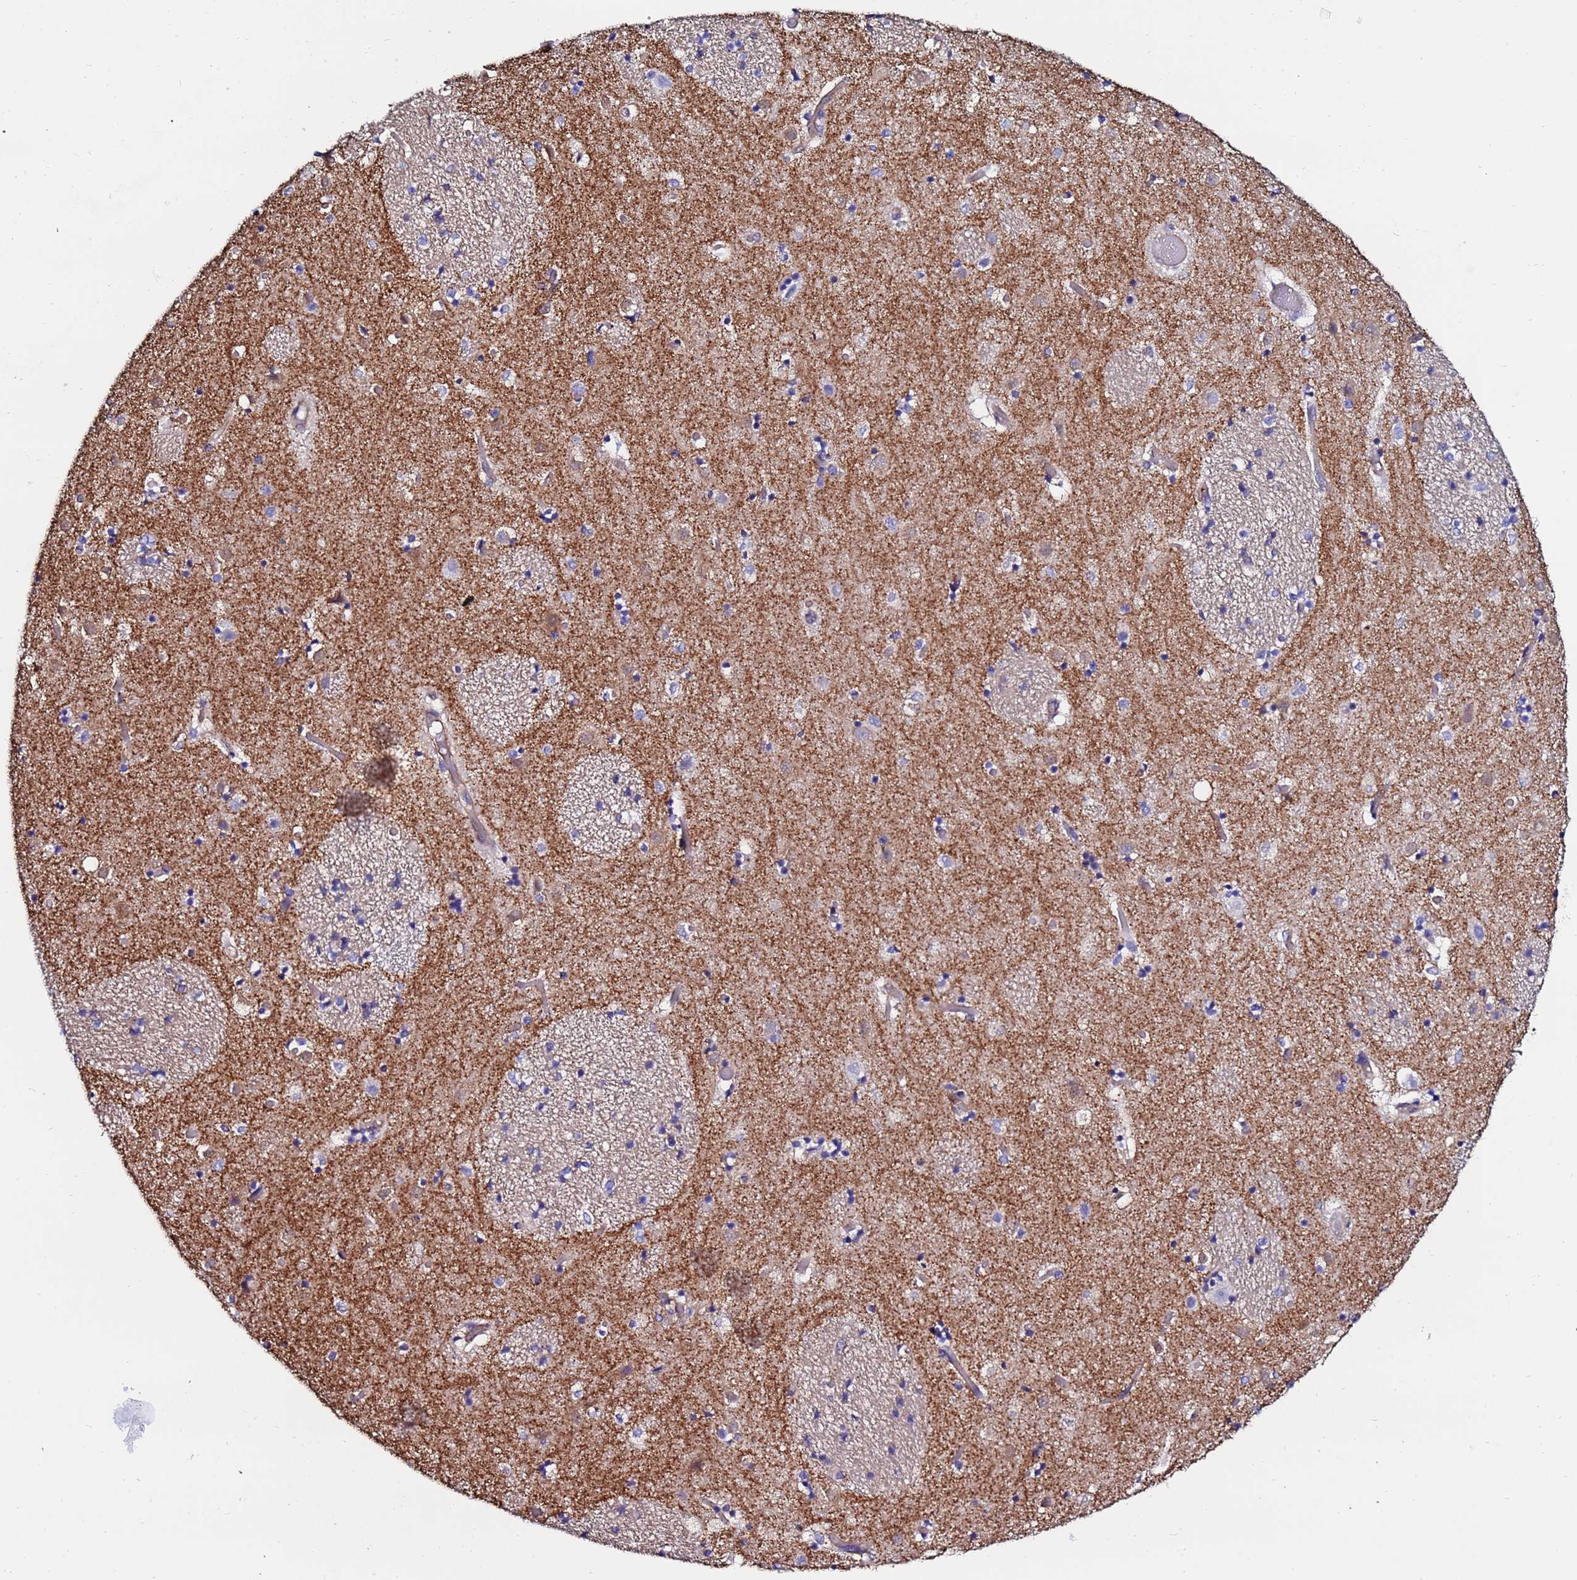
{"staining": {"intensity": "negative", "quantity": "none", "location": "none"}, "tissue": "caudate", "cell_type": "Glial cells", "image_type": "normal", "snomed": [{"axis": "morphology", "description": "Normal tissue, NOS"}, {"axis": "topography", "description": "Lateral ventricle wall"}], "caption": "High power microscopy micrograph of an immunohistochemistry (IHC) micrograph of unremarkable caudate, revealing no significant expression in glial cells.", "gene": "POTEE", "patient": {"sex": "female", "age": 52}}